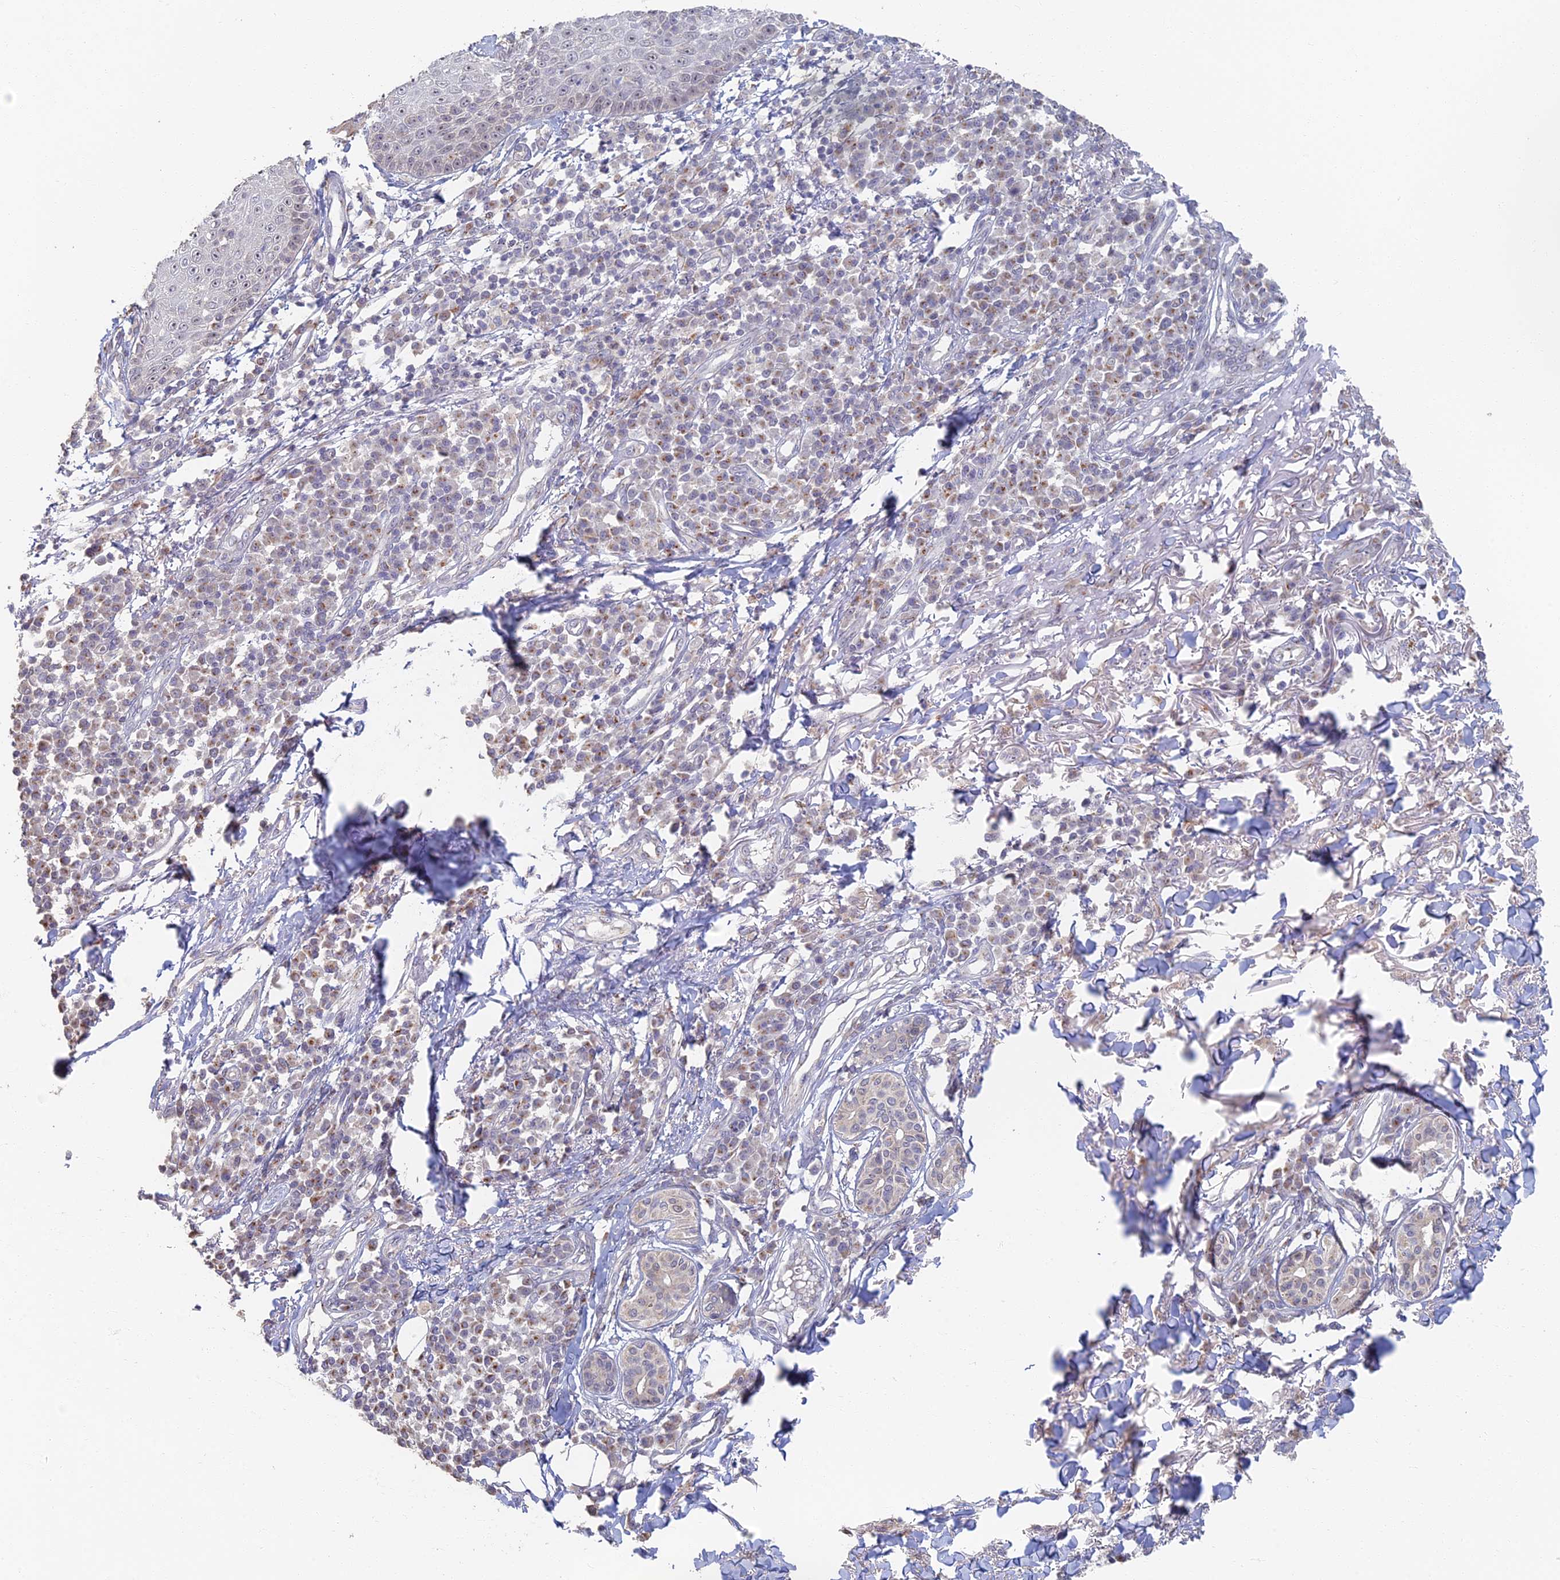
{"staining": {"intensity": "weak", "quantity": "25%-75%", "location": "cytoplasmic/membranous,nuclear"}, "tissue": "skin cancer", "cell_type": "Tumor cells", "image_type": "cancer", "snomed": [{"axis": "morphology", "description": "Squamous cell carcinoma, NOS"}, {"axis": "topography", "description": "Skin"}], "caption": "Skin cancer (squamous cell carcinoma) tissue displays weak cytoplasmic/membranous and nuclear expression in approximately 25%-75% of tumor cells, visualized by immunohistochemistry.", "gene": "GPATCH1", "patient": {"sex": "male", "age": 71}}